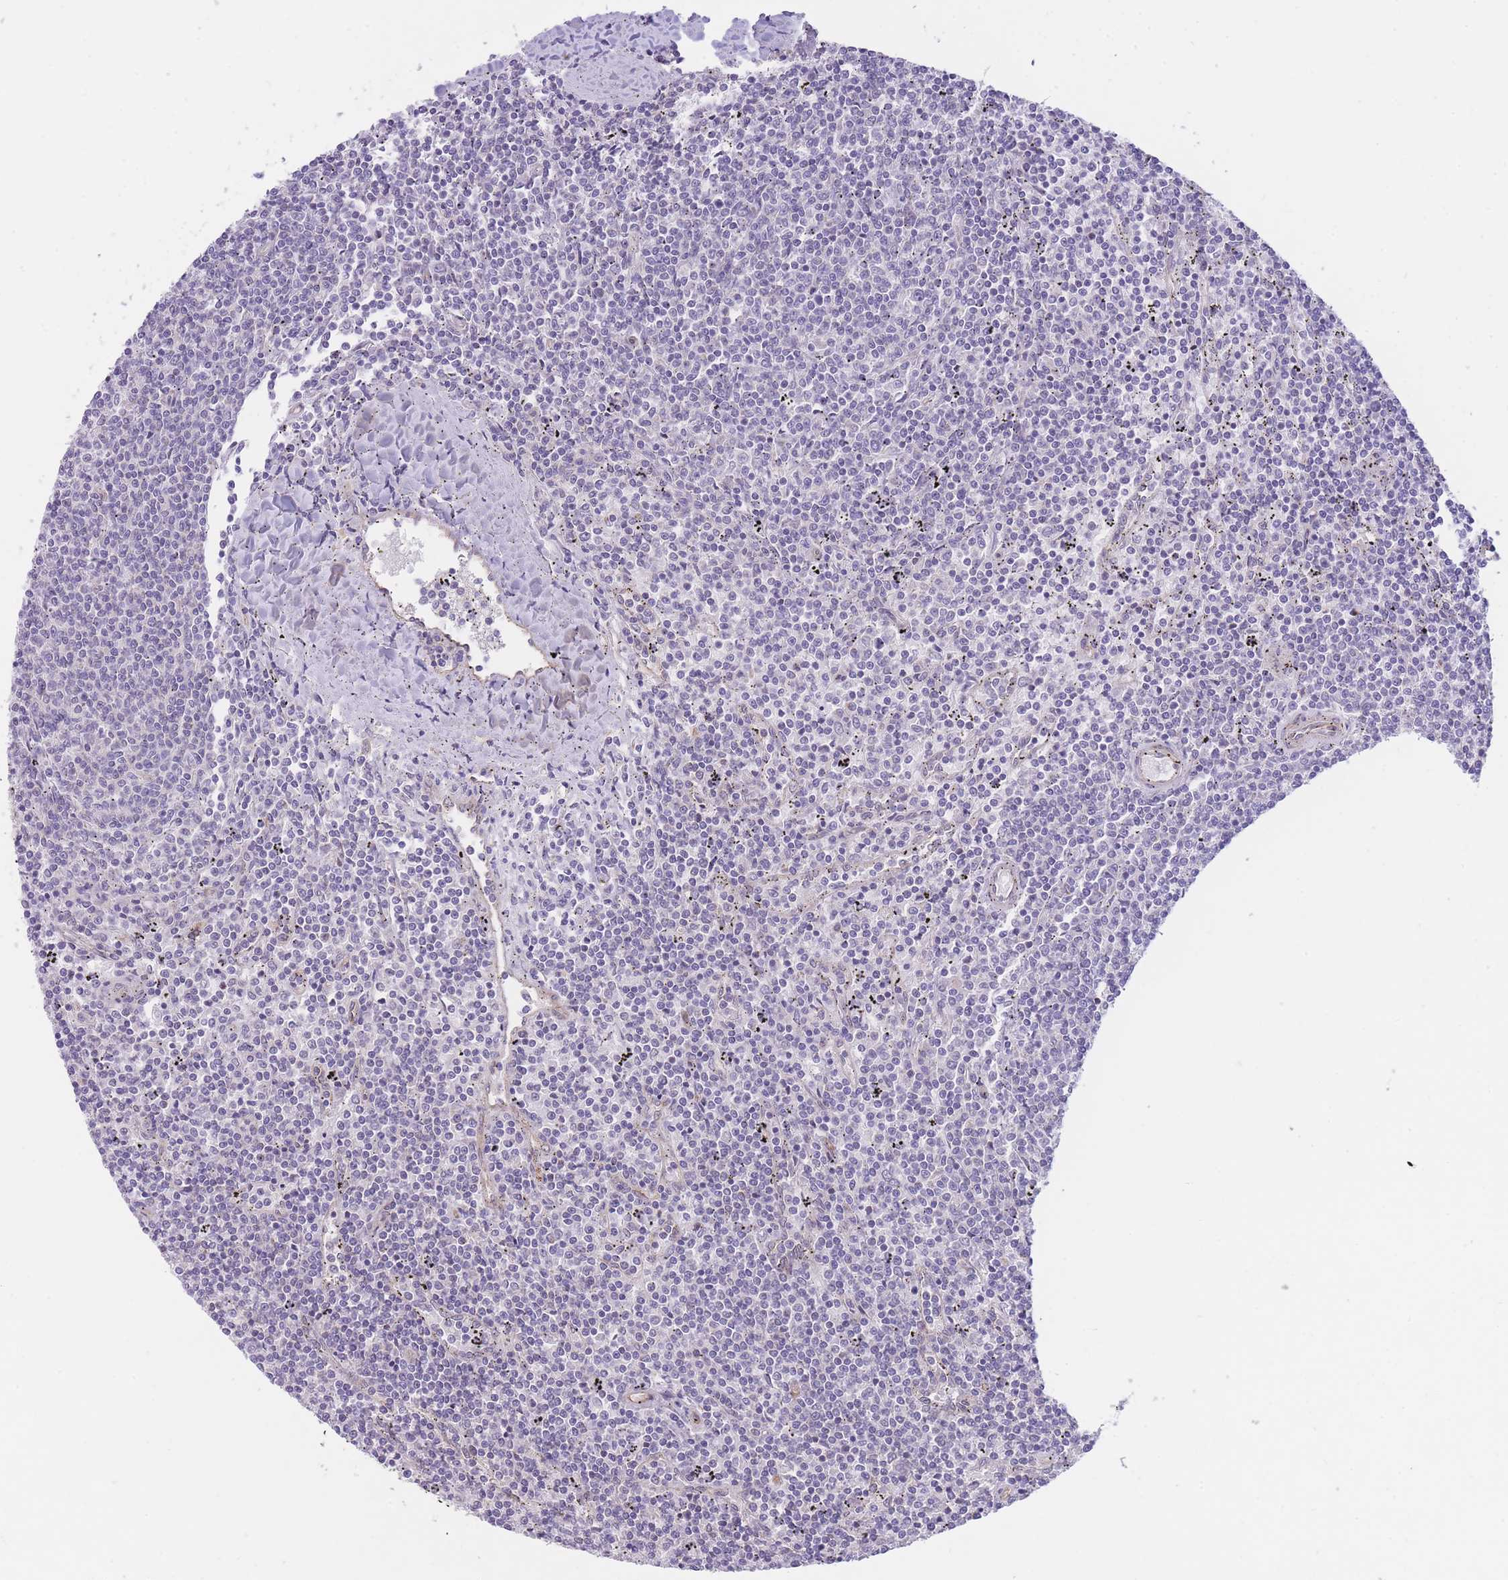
{"staining": {"intensity": "negative", "quantity": "none", "location": "none"}, "tissue": "lymphoma", "cell_type": "Tumor cells", "image_type": "cancer", "snomed": [{"axis": "morphology", "description": "Malignant lymphoma, non-Hodgkin's type, Low grade"}, {"axis": "topography", "description": "Spleen"}], "caption": "The immunohistochemistry micrograph has no significant expression in tumor cells of lymphoma tissue.", "gene": "QTRT1", "patient": {"sex": "female", "age": 50}}